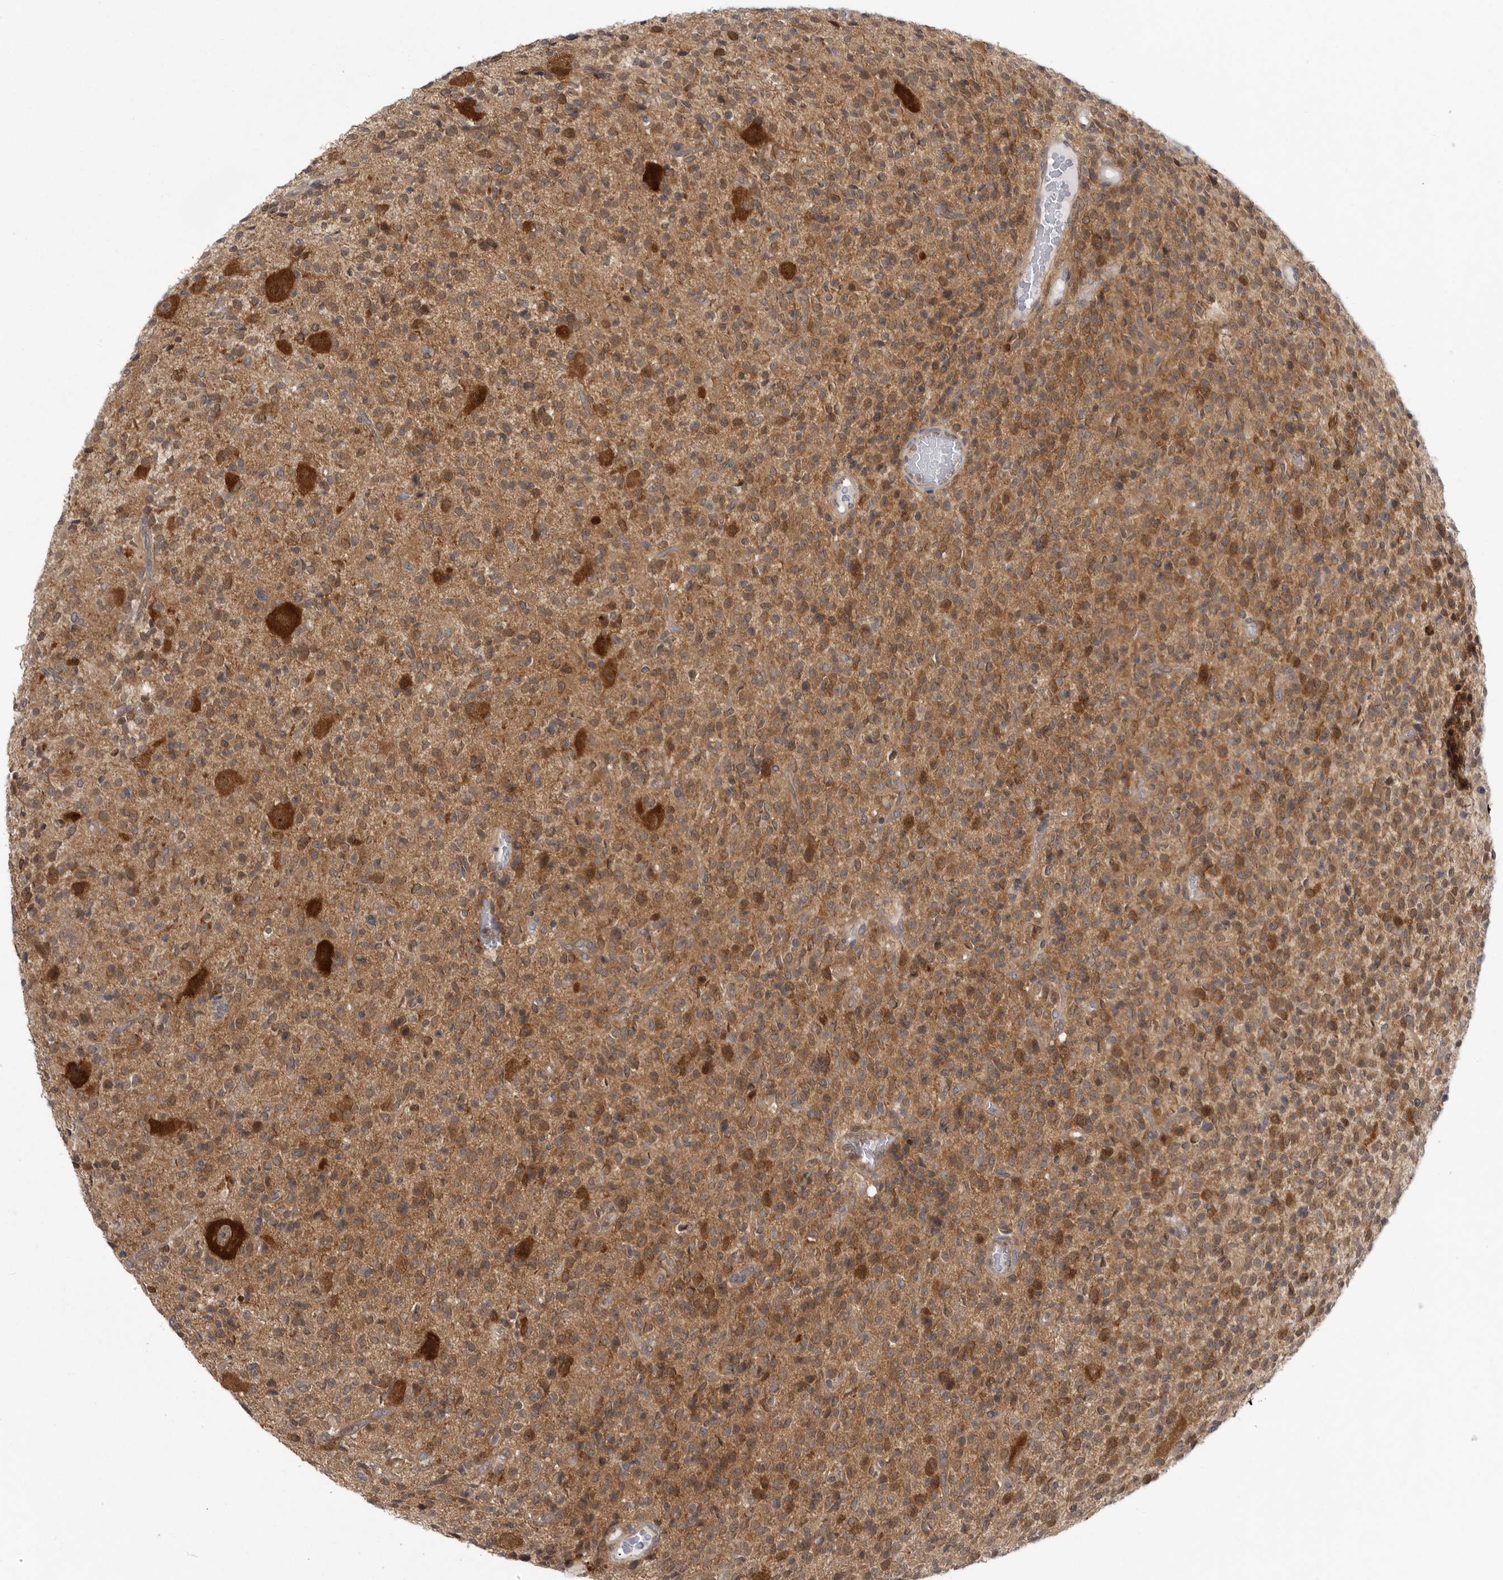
{"staining": {"intensity": "moderate", "quantity": ">75%", "location": "cytoplasmic/membranous,nuclear"}, "tissue": "glioma", "cell_type": "Tumor cells", "image_type": "cancer", "snomed": [{"axis": "morphology", "description": "Glioma, malignant, High grade"}, {"axis": "topography", "description": "Brain"}], "caption": "Glioma stained with immunohistochemistry displays moderate cytoplasmic/membranous and nuclear expression in approximately >75% of tumor cells.", "gene": "CACYBP", "patient": {"sex": "male", "age": 34}}